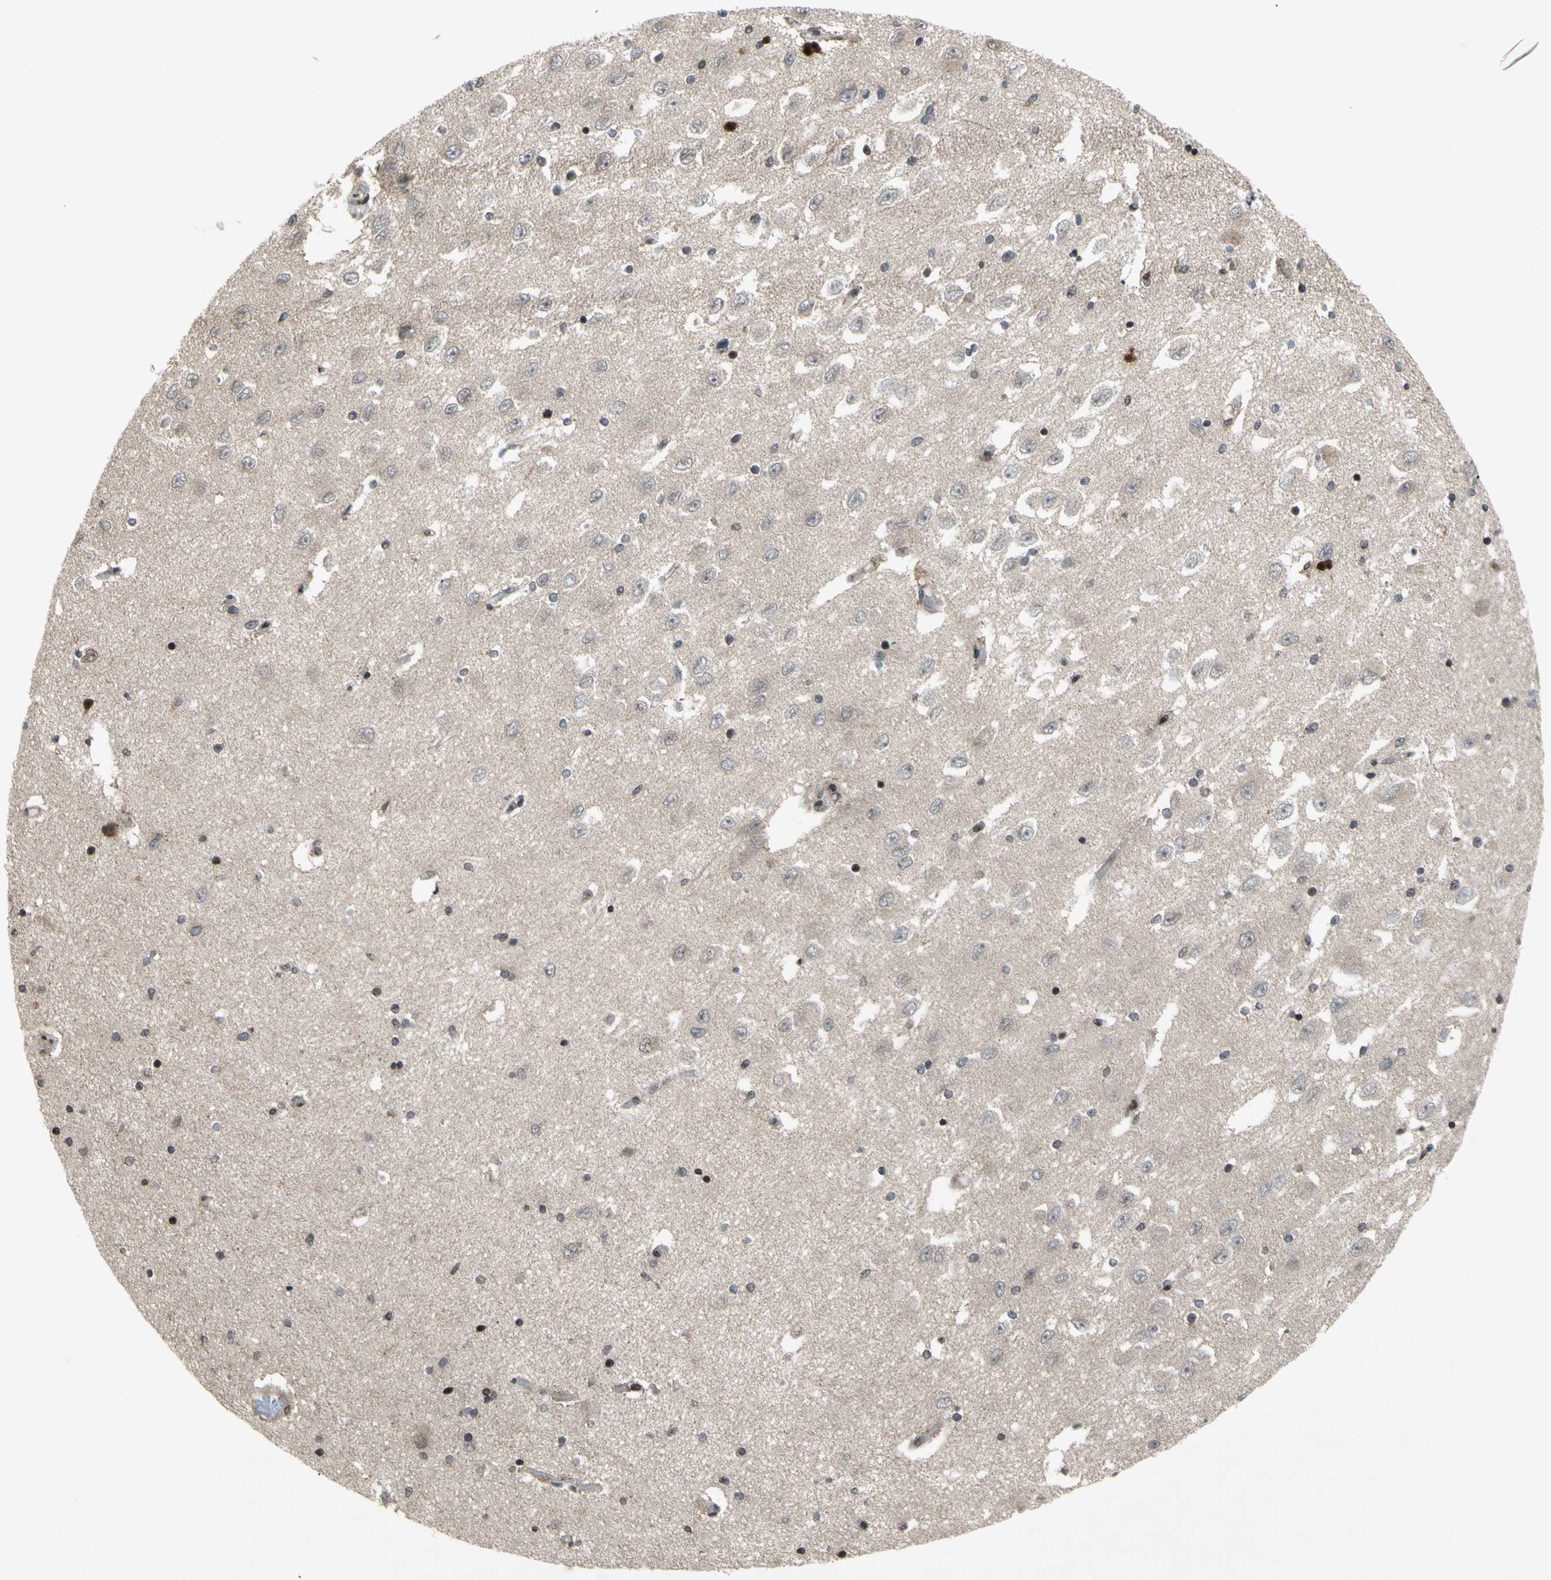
{"staining": {"intensity": "weak", "quantity": "25%-75%", "location": "nuclear"}, "tissue": "hippocampus", "cell_type": "Glial cells", "image_type": "normal", "snomed": [{"axis": "morphology", "description": "Normal tissue, NOS"}, {"axis": "topography", "description": "Hippocampus"}], "caption": "Immunohistochemistry micrograph of unremarkable hippocampus: hippocampus stained using IHC exhibits low levels of weak protein expression localized specifically in the nuclear of glial cells, appearing as a nuclear brown color.", "gene": "XPO1", "patient": {"sex": "female", "age": 54}}